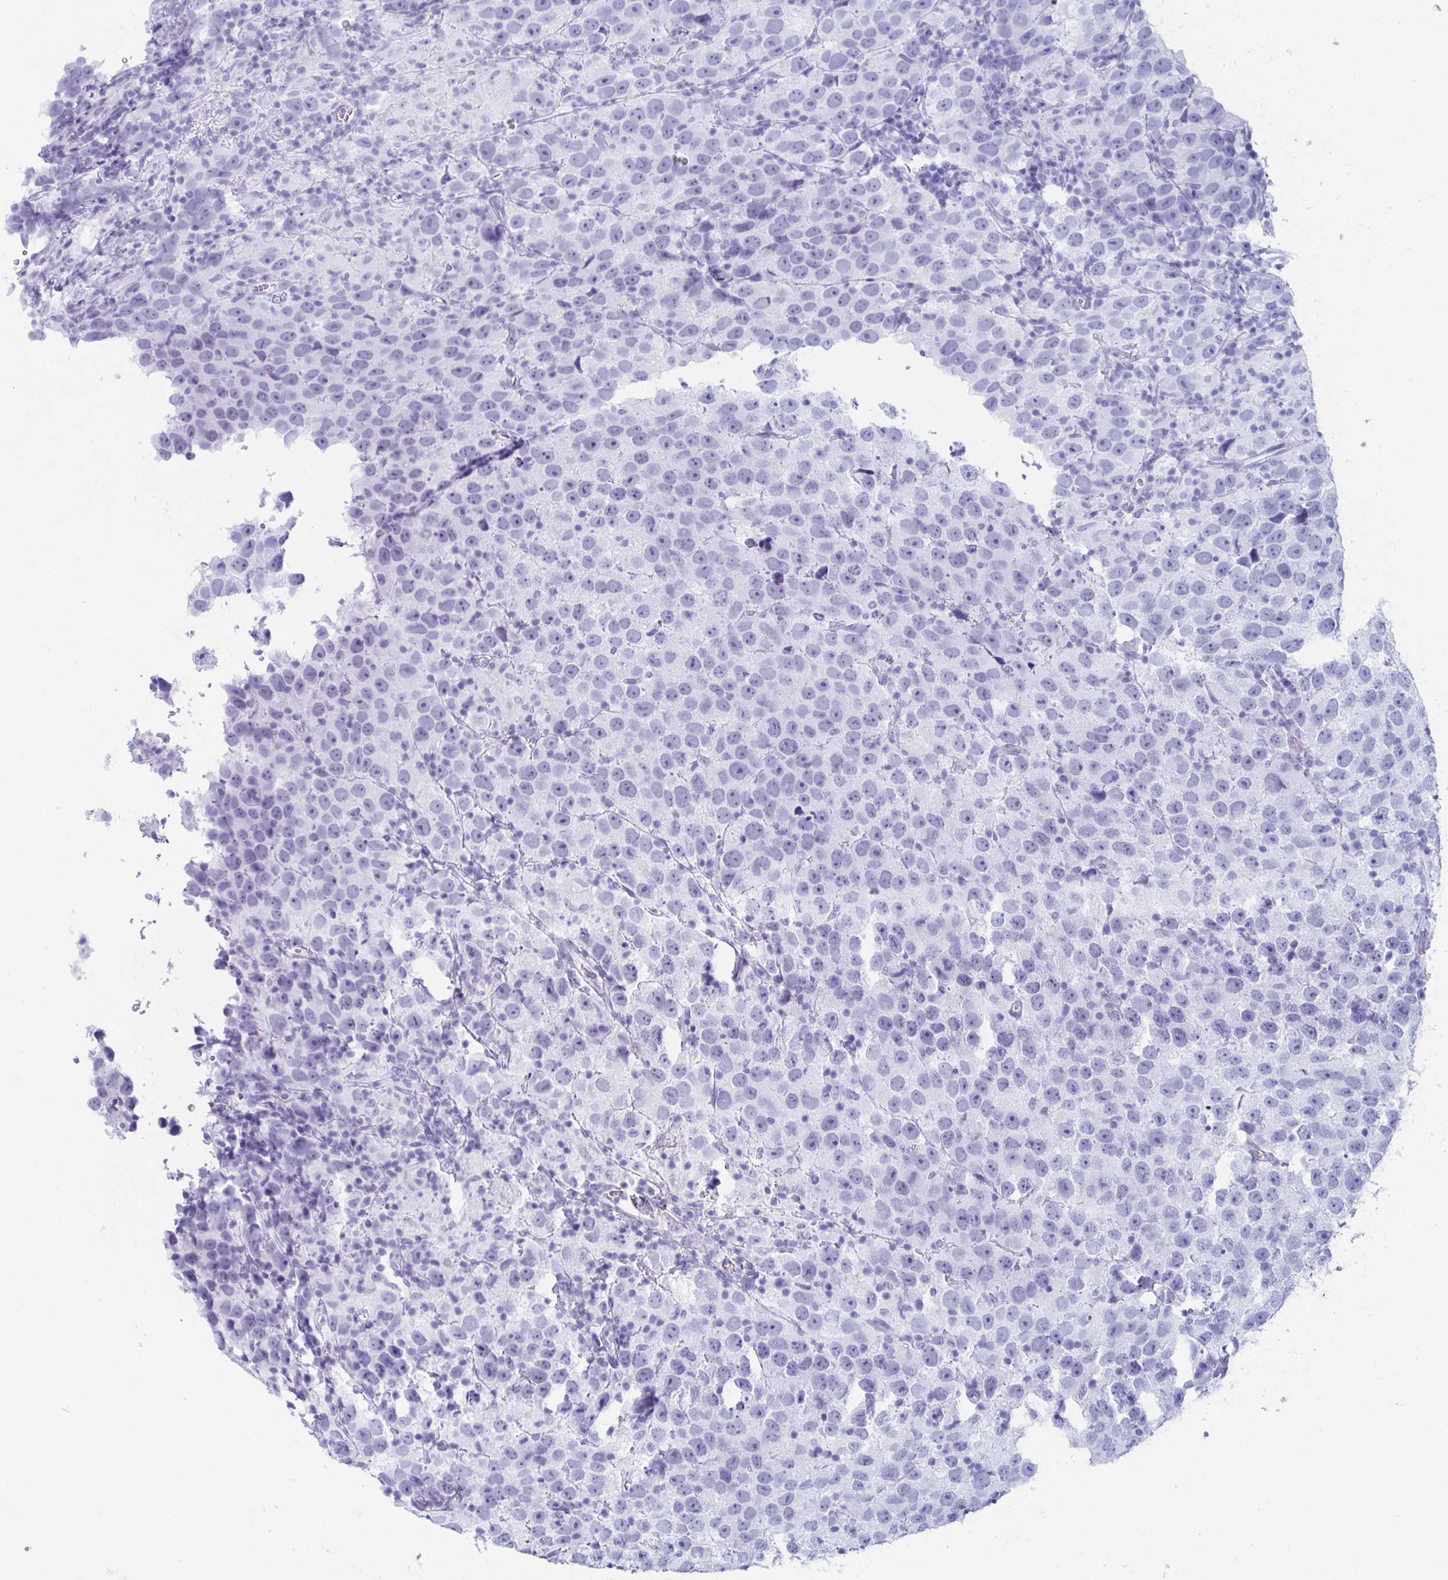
{"staining": {"intensity": "negative", "quantity": "none", "location": "none"}, "tissue": "testis cancer", "cell_type": "Tumor cells", "image_type": "cancer", "snomed": [{"axis": "morphology", "description": "Seminoma, NOS"}, {"axis": "topography", "description": "Testis"}], "caption": "Immunohistochemistry of testis seminoma reveals no positivity in tumor cells.", "gene": "LYRM2", "patient": {"sex": "male", "age": 26}}